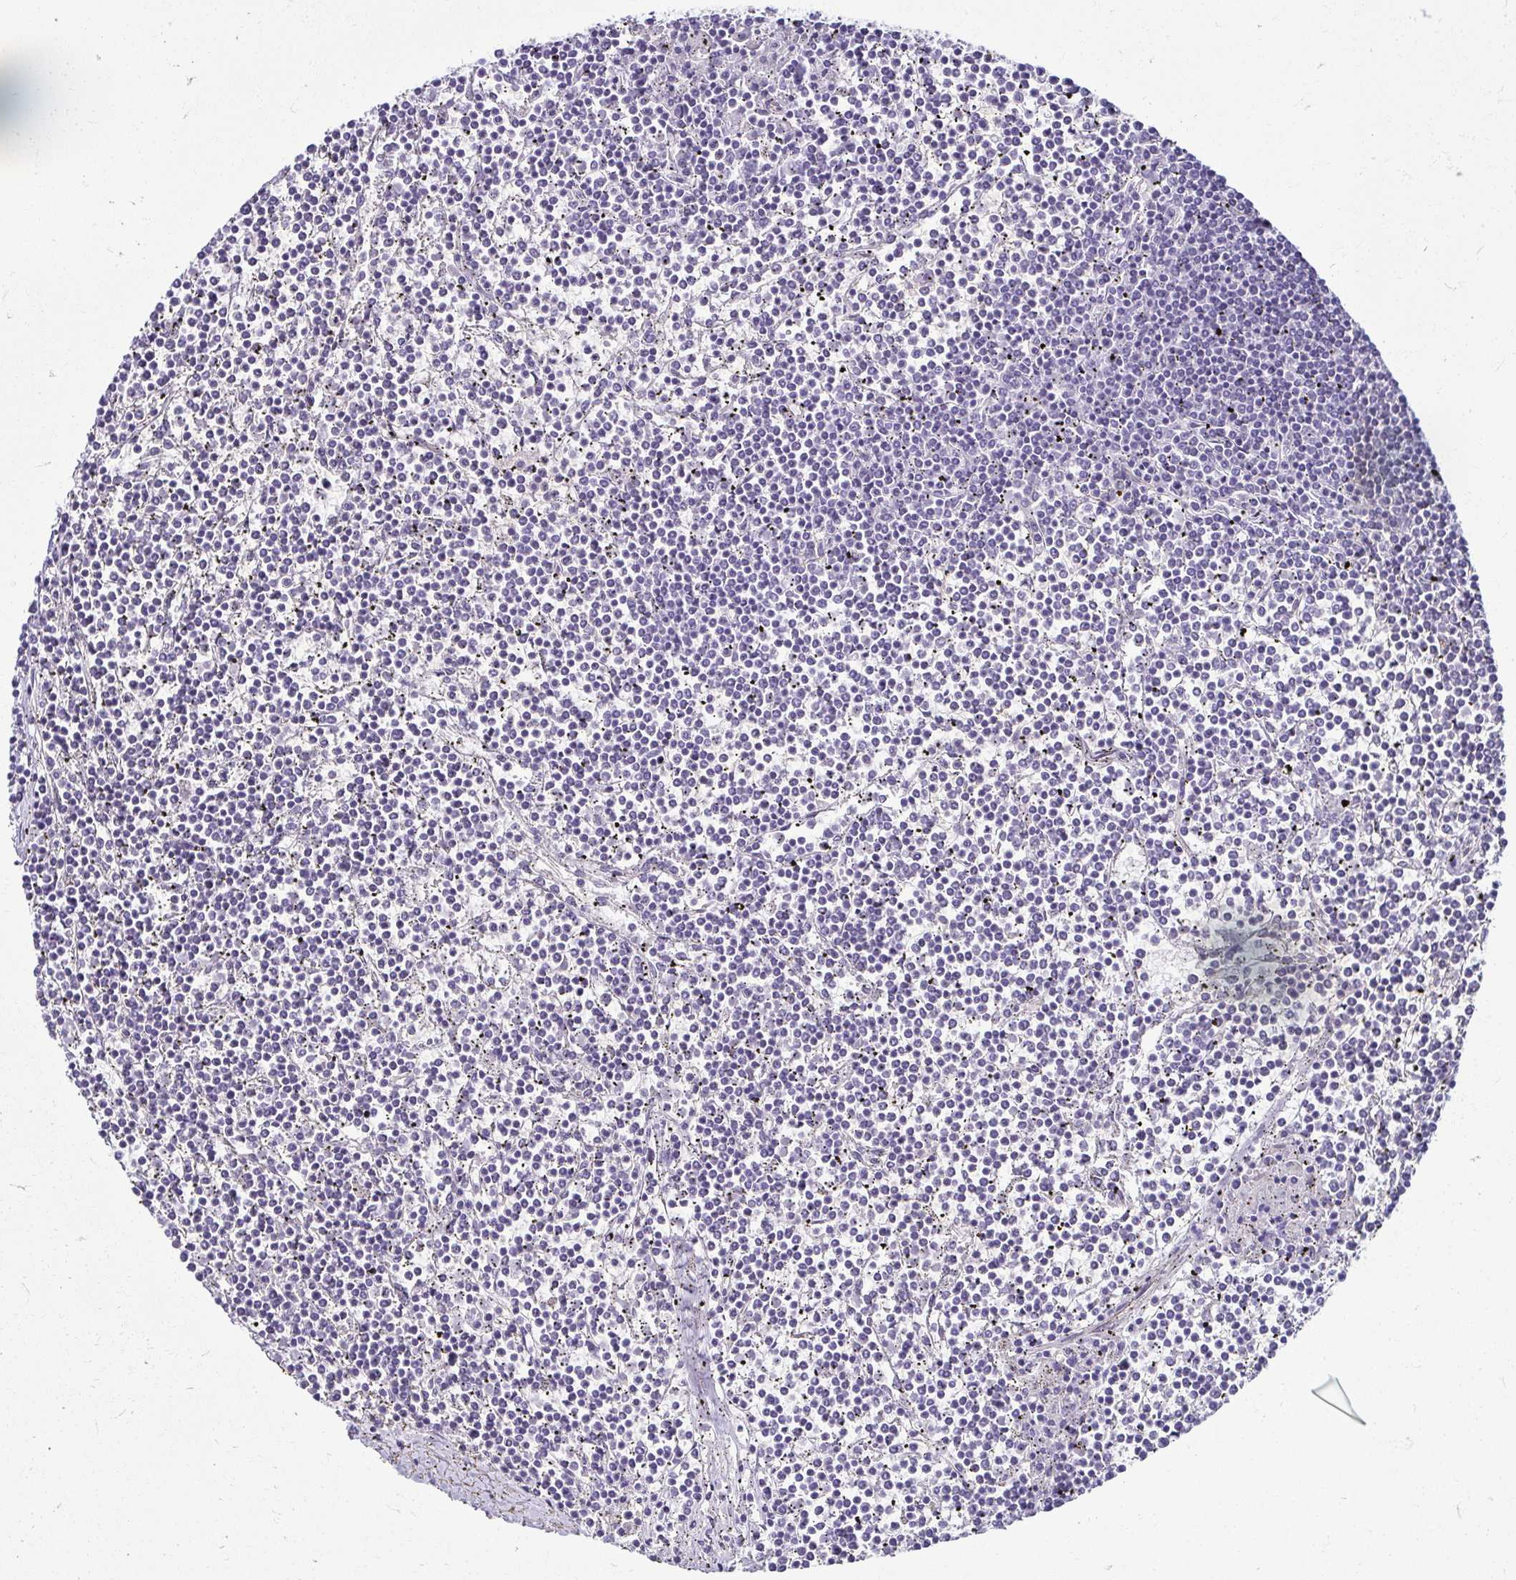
{"staining": {"intensity": "negative", "quantity": "none", "location": "none"}, "tissue": "lymphoma", "cell_type": "Tumor cells", "image_type": "cancer", "snomed": [{"axis": "morphology", "description": "Malignant lymphoma, non-Hodgkin's type, Low grade"}, {"axis": "topography", "description": "Spleen"}], "caption": "Tumor cells show no significant protein positivity in lymphoma. The staining was performed using DAB to visualize the protein expression in brown, while the nuclei were stained in blue with hematoxylin (Magnification: 20x).", "gene": "CASP14", "patient": {"sex": "female", "age": 19}}